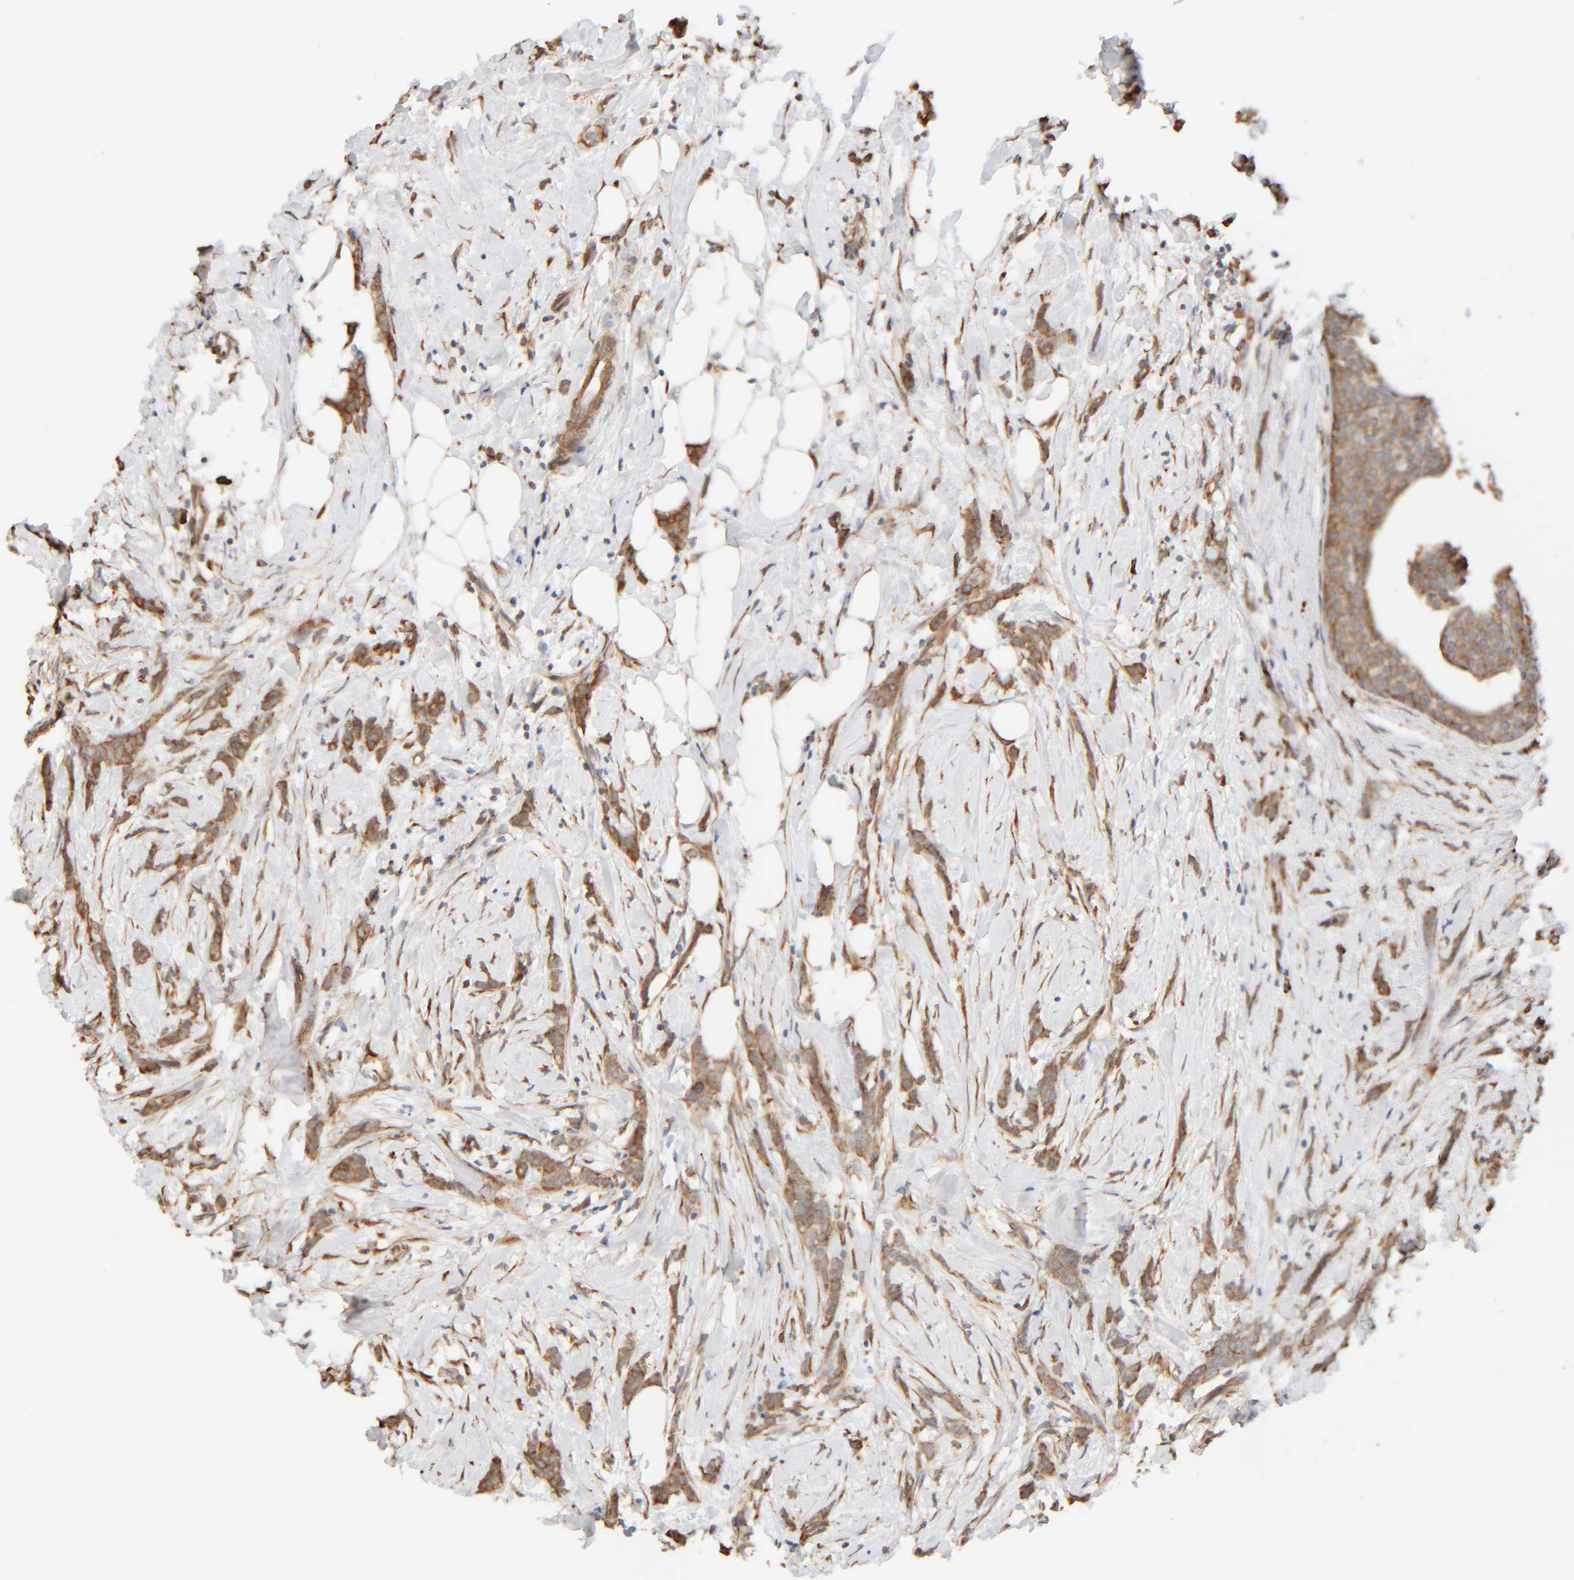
{"staining": {"intensity": "moderate", "quantity": ">75%", "location": "cytoplasmic/membranous"}, "tissue": "breast cancer", "cell_type": "Tumor cells", "image_type": "cancer", "snomed": [{"axis": "morphology", "description": "Lobular carcinoma, in situ"}, {"axis": "morphology", "description": "Lobular carcinoma"}, {"axis": "topography", "description": "Breast"}], "caption": "Protein expression analysis of breast cancer (lobular carcinoma in situ) demonstrates moderate cytoplasmic/membranous expression in about >75% of tumor cells. (Stains: DAB in brown, nuclei in blue, Microscopy: brightfield microscopy at high magnification).", "gene": "INTS1", "patient": {"sex": "female", "age": 41}}